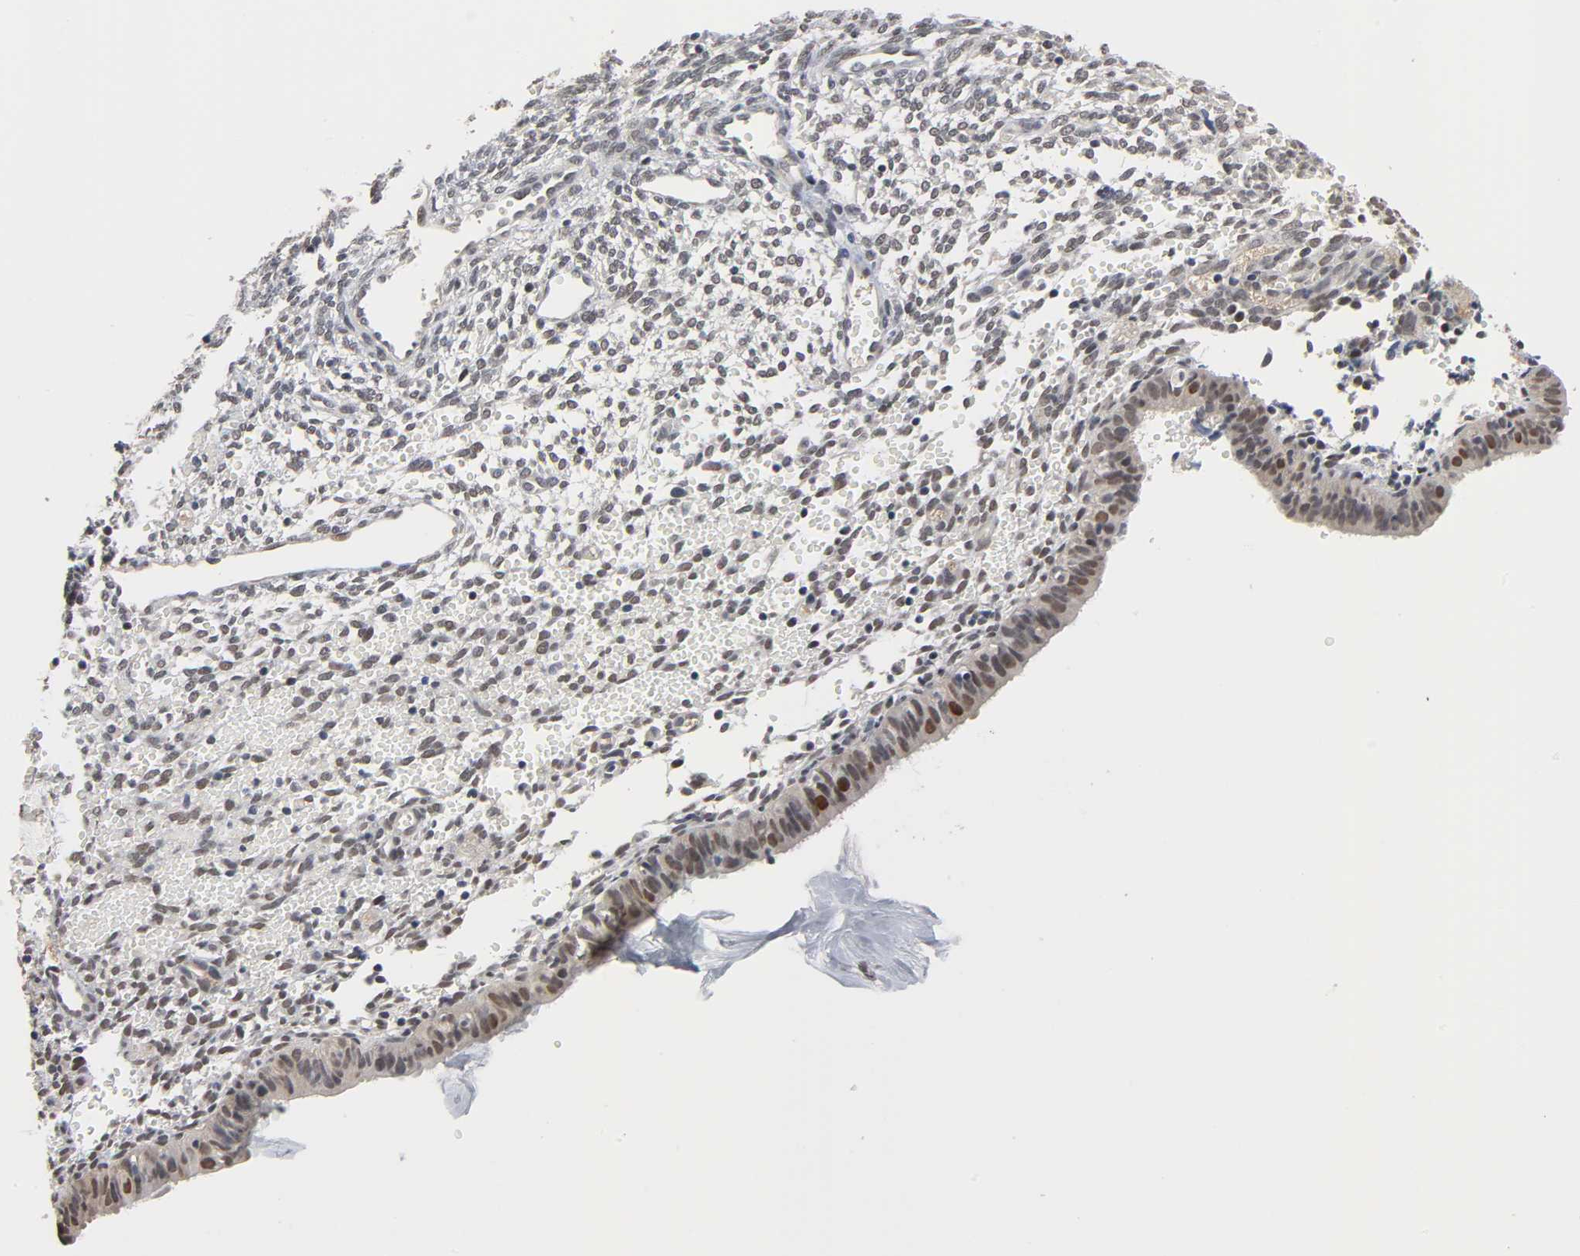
{"staining": {"intensity": "weak", "quantity": "25%-75%", "location": "nuclear"}, "tissue": "endometrium", "cell_type": "Cells in endometrial stroma", "image_type": "normal", "snomed": [{"axis": "morphology", "description": "Normal tissue, NOS"}, {"axis": "topography", "description": "Endometrium"}], "caption": "Protein expression analysis of normal human endometrium reveals weak nuclear staining in approximately 25%-75% of cells in endometrial stroma. The protein is shown in brown color, while the nuclei are stained blue.", "gene": "HTR1E", "patient": {"sex": "female", "age": 61}}